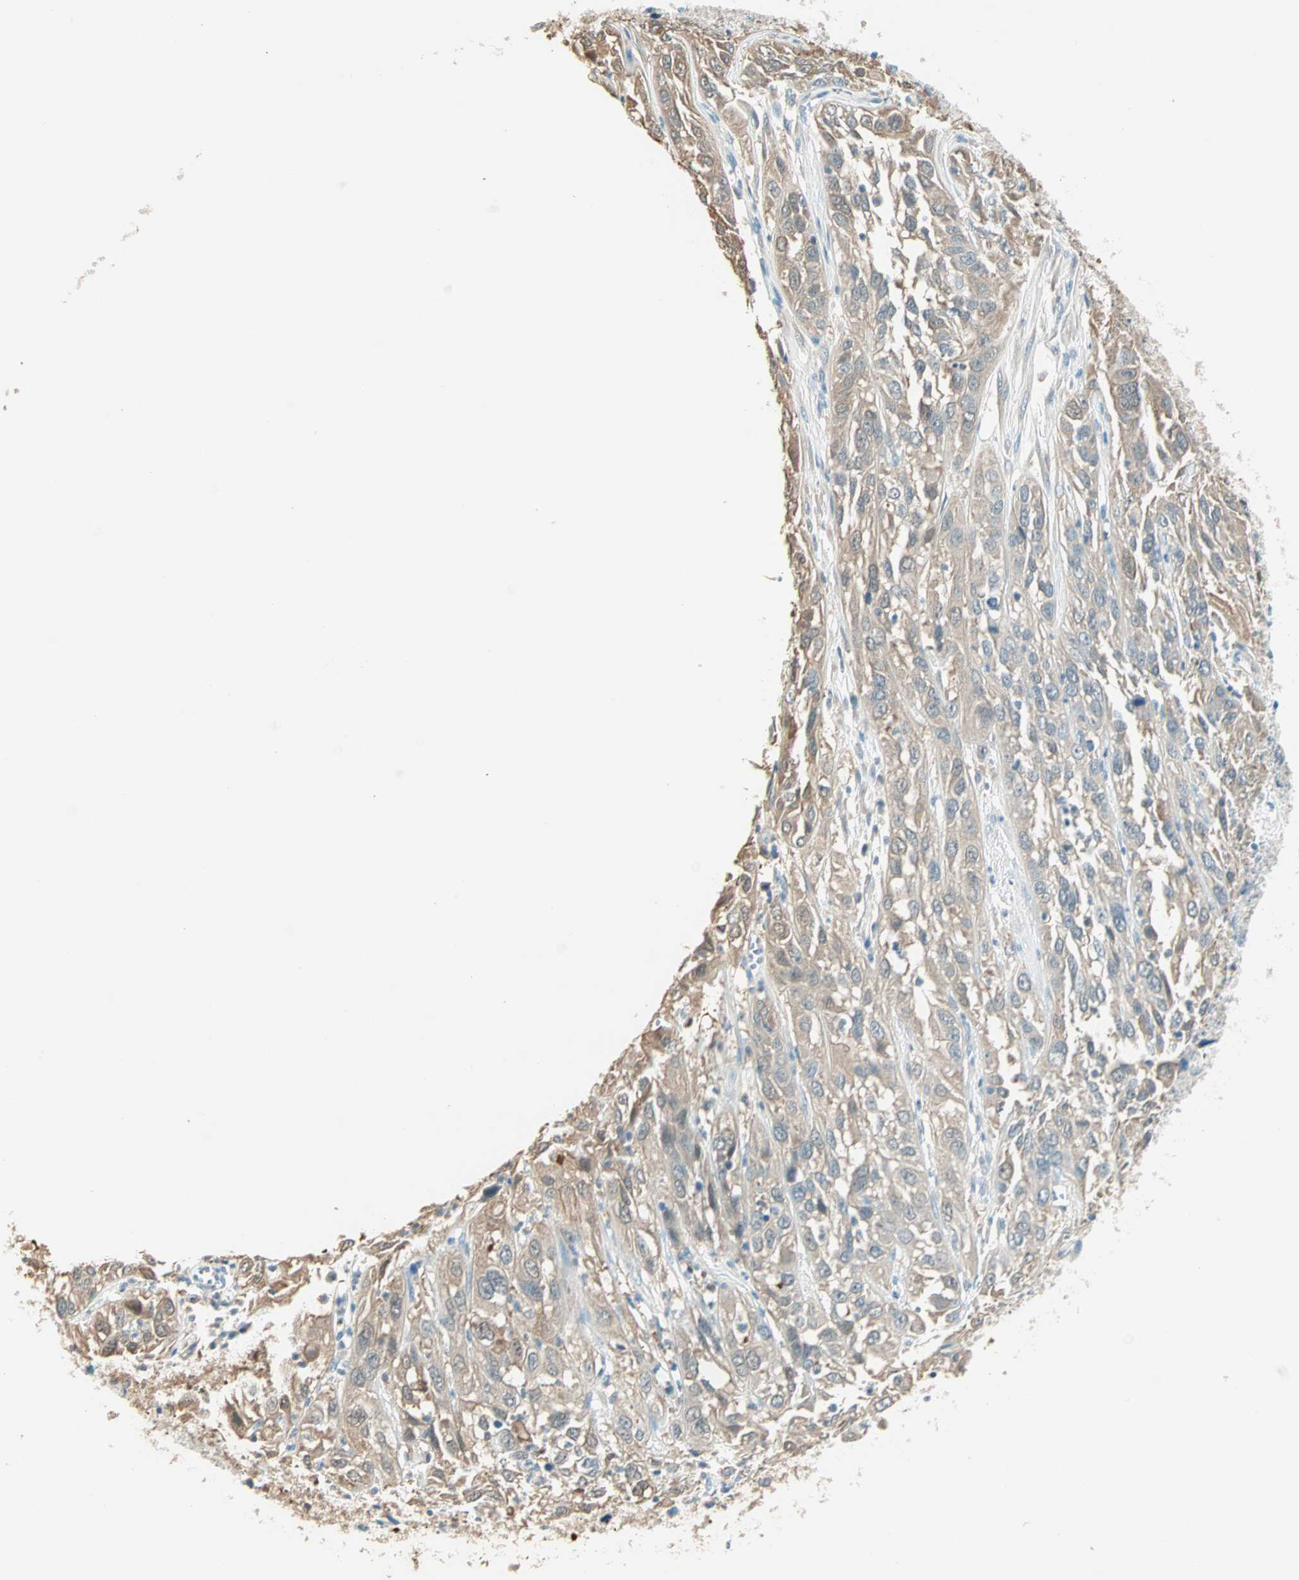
{"staining": {"intensity": "moderate", "quantity": ">75%", "location": "cytoplasmic/membranous"}, "tissue": "cervical cancer", "cell_type": "Tumor cells", "image_type": "cancer", "snomed": [{"axis": "morphology", "description": "Squamous cell carcinoma, NOS"}, {"axis": "topography", "description": "Cervix"}], "caption": "Moderate cytoplasmic/membranous positivity is appreciated in about >75% of tumor cells in squamous cell carcinoma (cervical).", "gene": "S100A1", "patient": {"sex": "female", "age": 32}}